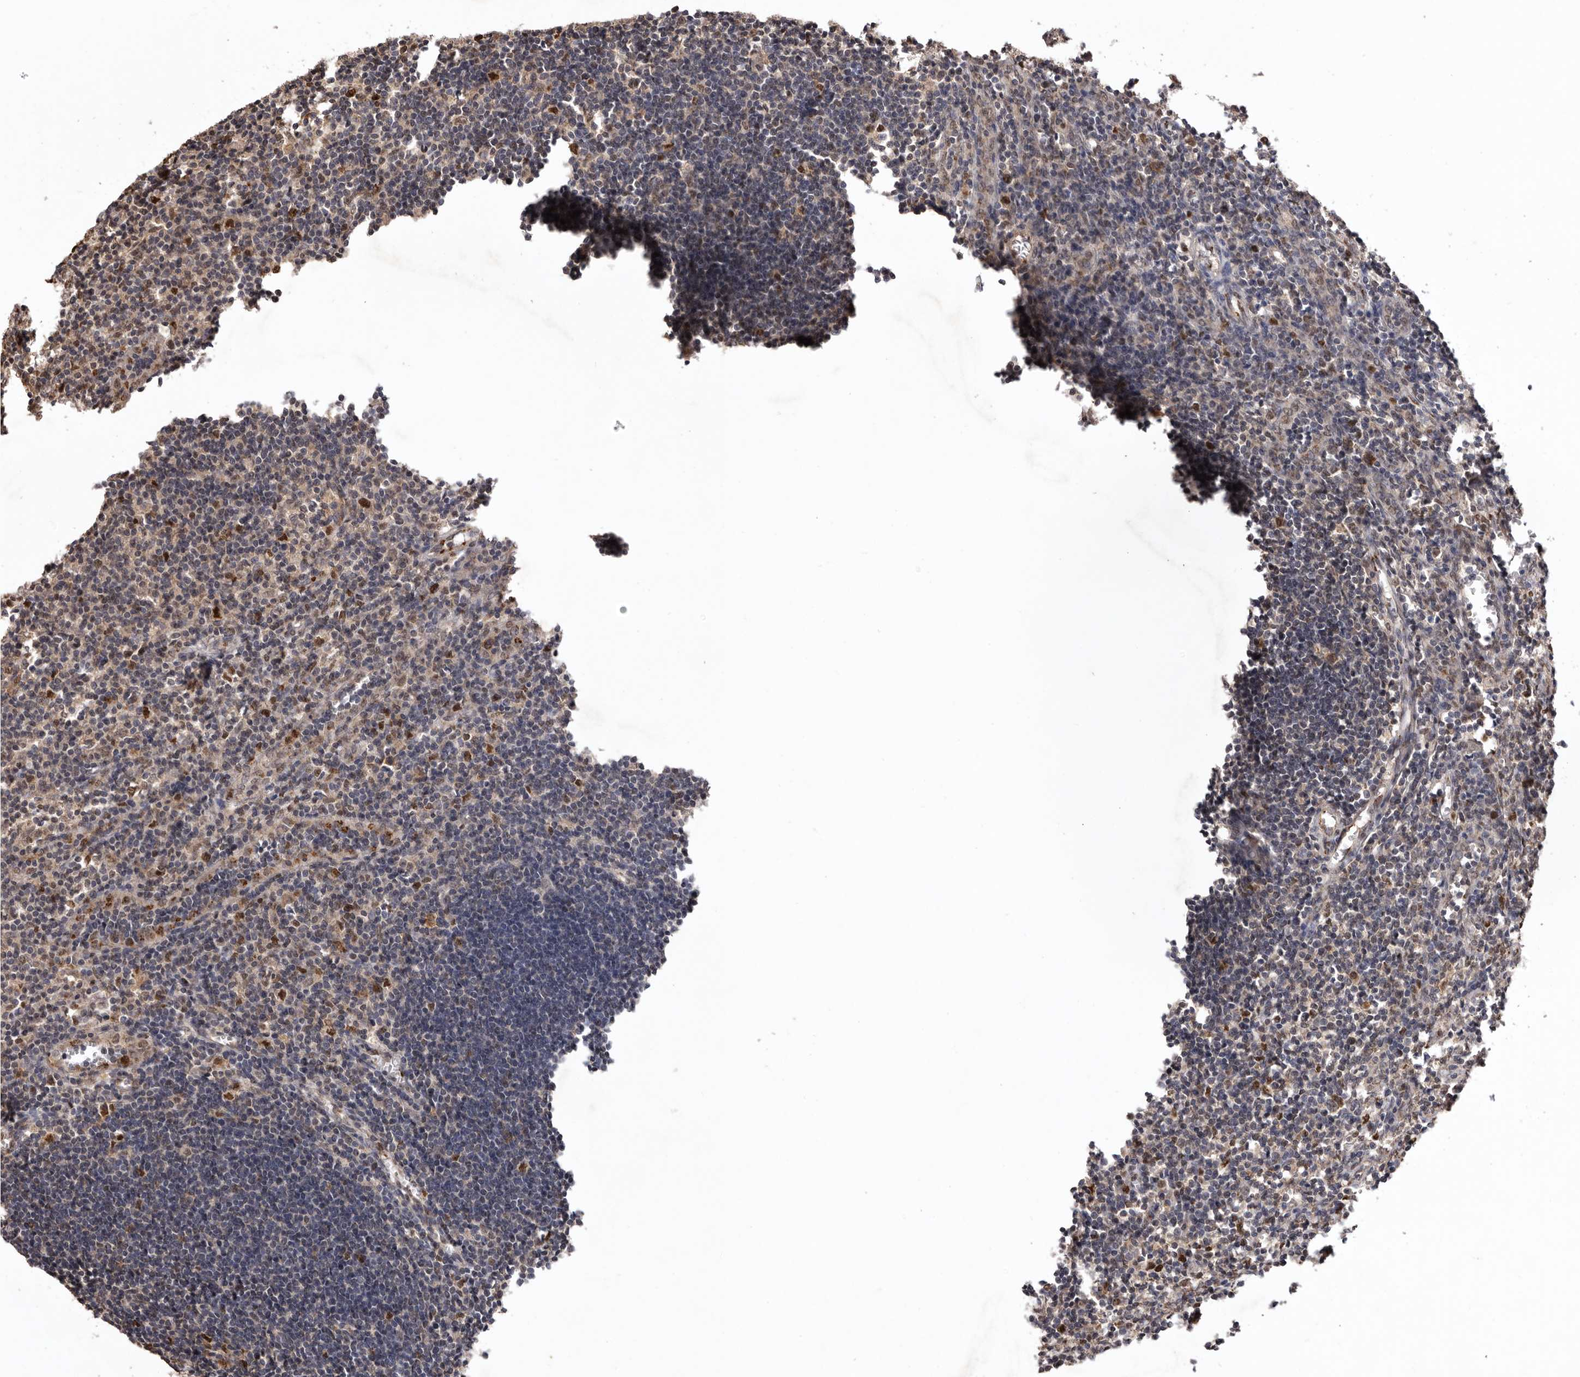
{"staining": {"intensity": "moderate", "quantity": ">75%", "location": "nuclear"}, "tissue": "lymph node", "cell_type": "Germinal center cells", "image_type": "normal", "snomed": [{"axis": "morphology", "description": "Normal tissue, NOS"}, {"axis": "morphology", "description": "Malignant melanoma, Metastatic site"}, {"axis": "topography", "description": "Lymph node"}], "caption": "Immunohistochemical staining of normal lymph node shows medium levels of moderate nuclear staining in approximately >75% of germinal center cells.", "gene": "NOTCH1", "patient": {"sex": "male", "age": 41}}